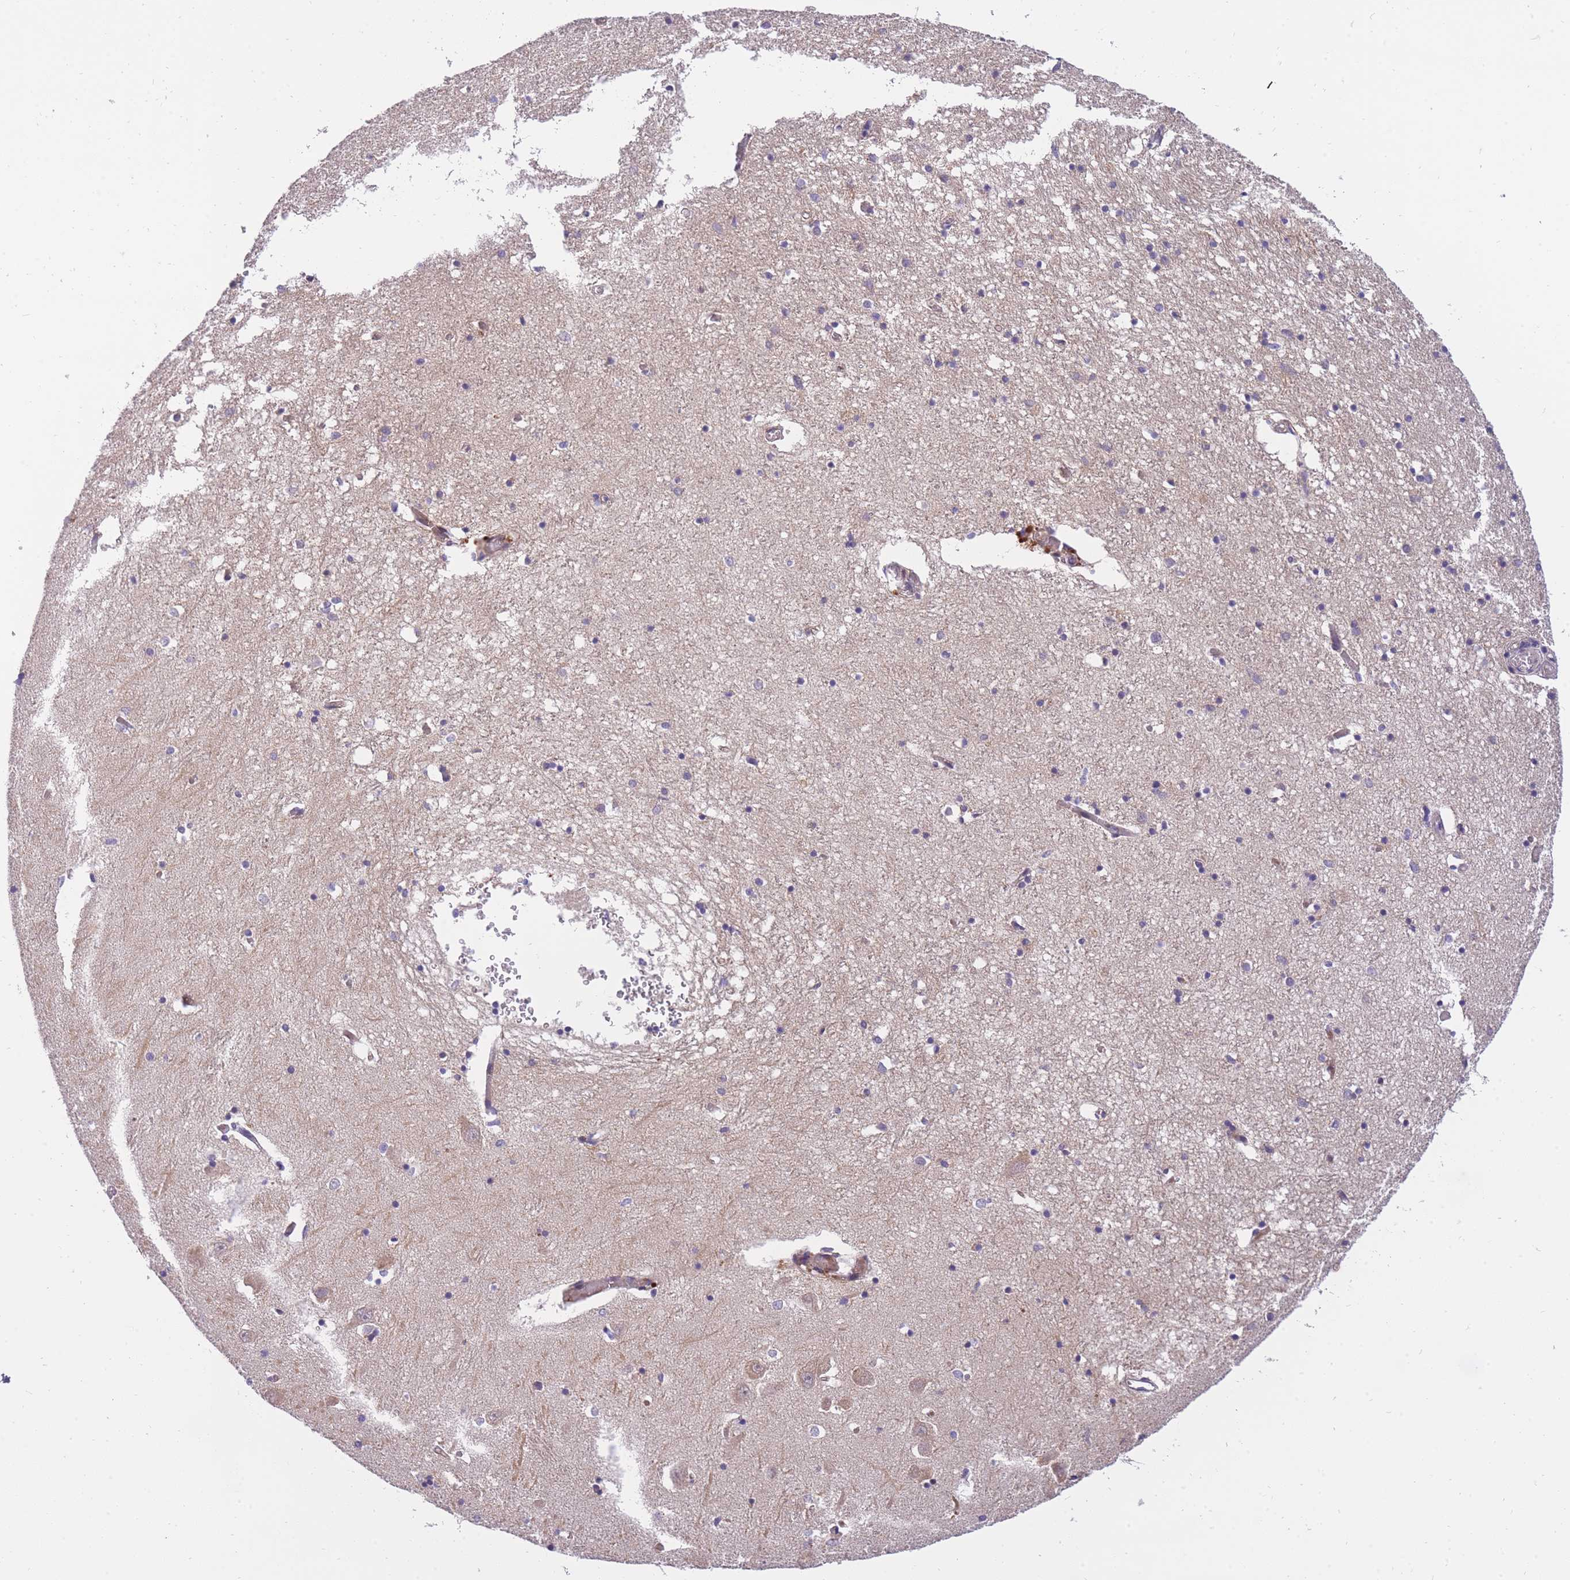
{"staining": {"intensity": "weak", "quantity": "<25%", "location": "cytoplasmic/membranous"}, "tissue": "hippocampus", "cell_type": "Glial cells", "image_type": "normal", "snomed": [{"axis": "morphology", "description": "Normal tissue, NOS"}, {"axis": "topography", "description": "Hippocampus"}], "caption": "Photomicrograph shows no protein staining in glial cells of unremarkable hippocampus.", "gene": "CRYGN", "patient": {"sex": "male", "age": 70}}